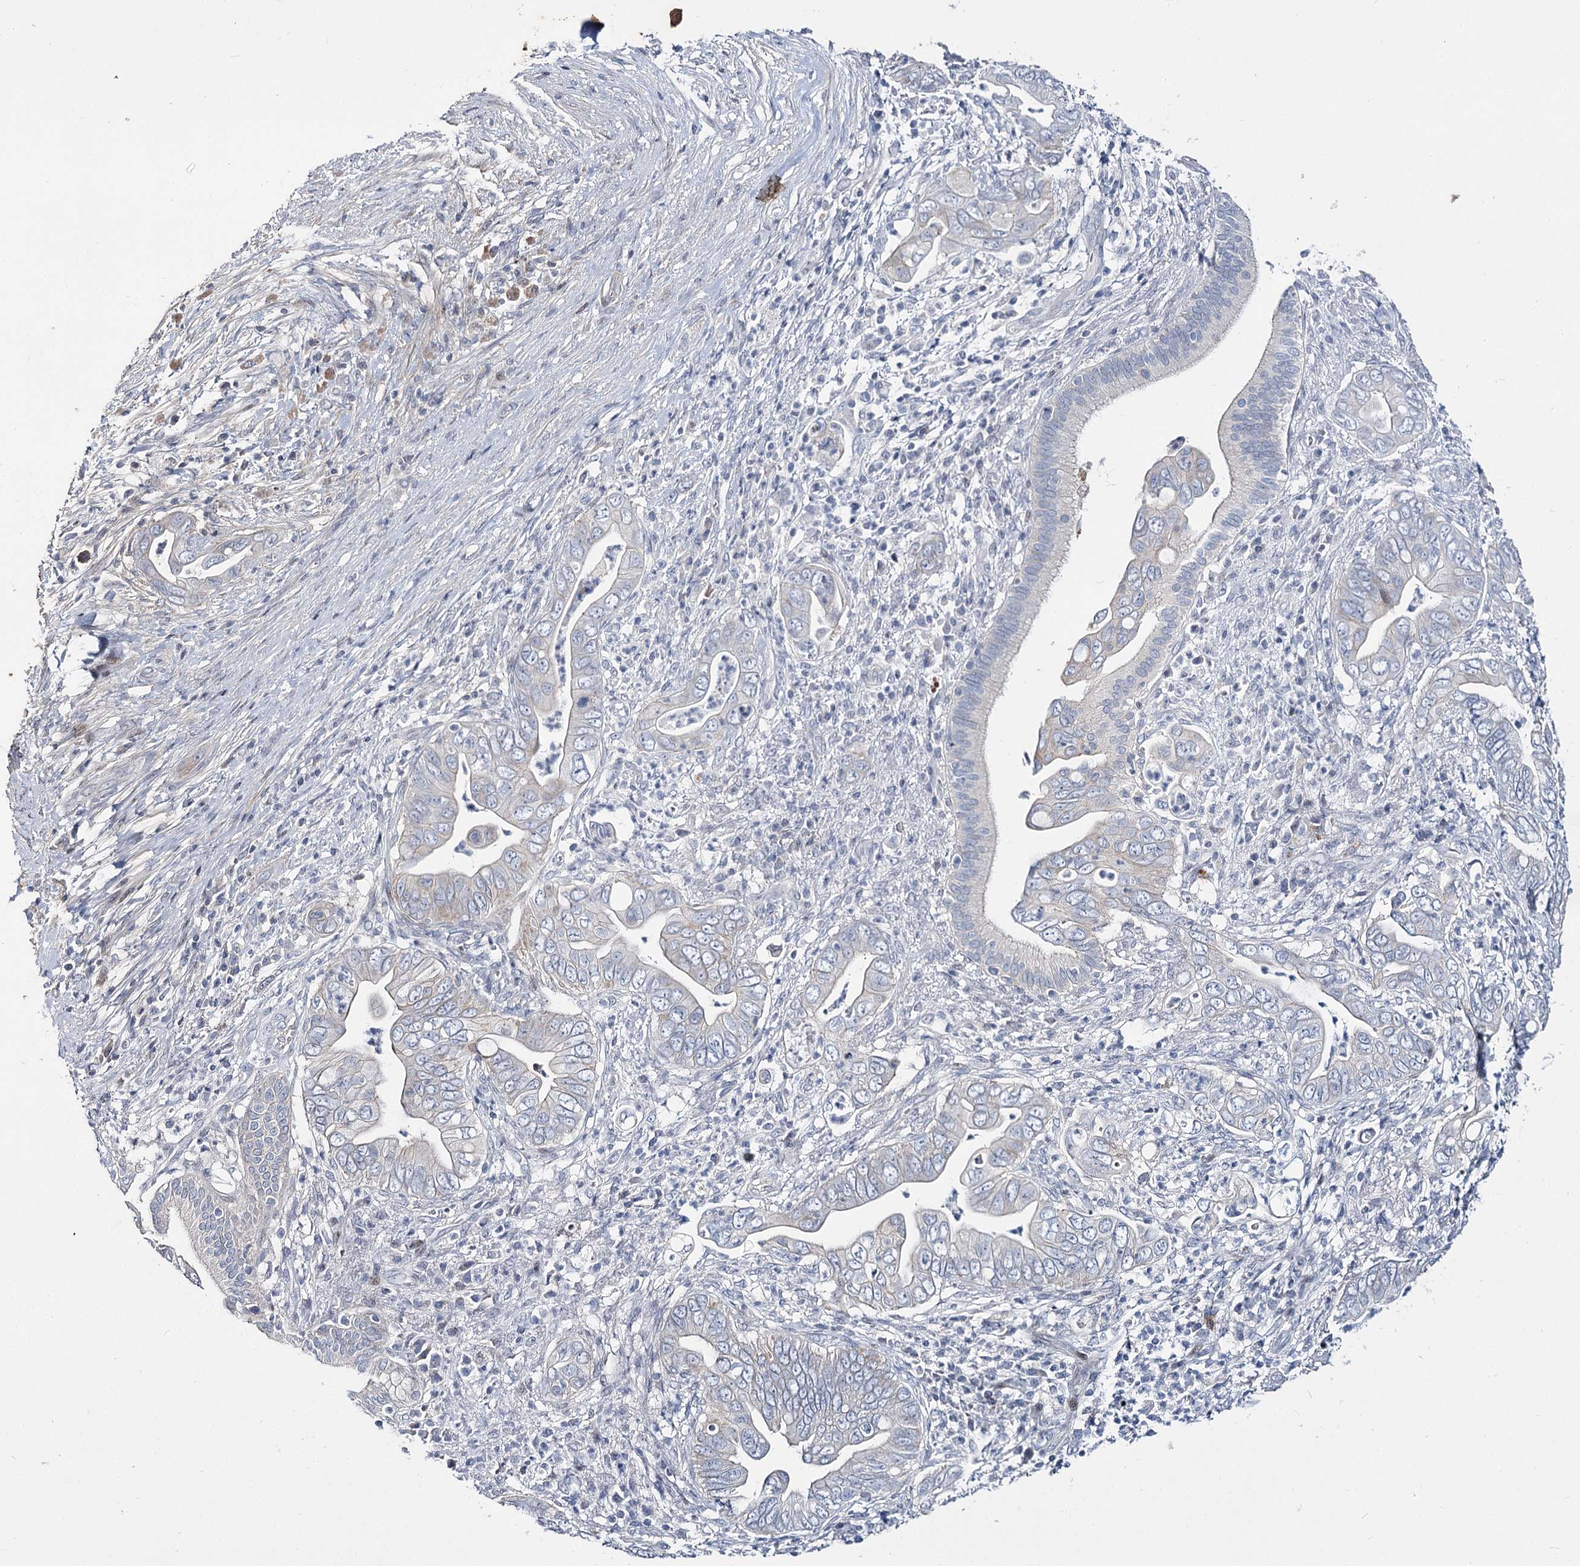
{"staining": {"intensity": "negative", "quantity": "none", "location": "none"}, "tissue": "pancreatic cancer", "cell_type": "Tumor cells", "image_type": "cancer", "snomed": [{"axis": "morphology", "description": "Adenocarcinoma, NOS"}, {"axis": "topography", "description": "Pancreas"}], "caption": "Immunohistochemistry (IHC) photomicrograph of neoplastic tissue: human pancreatic cancer stained with DAB (3,3'-diaminobenzidine) exhibits no significant protein positivity in tumor cells.", "gene": "ITFG2", "patient": {"sex": "male", "age": 75}}